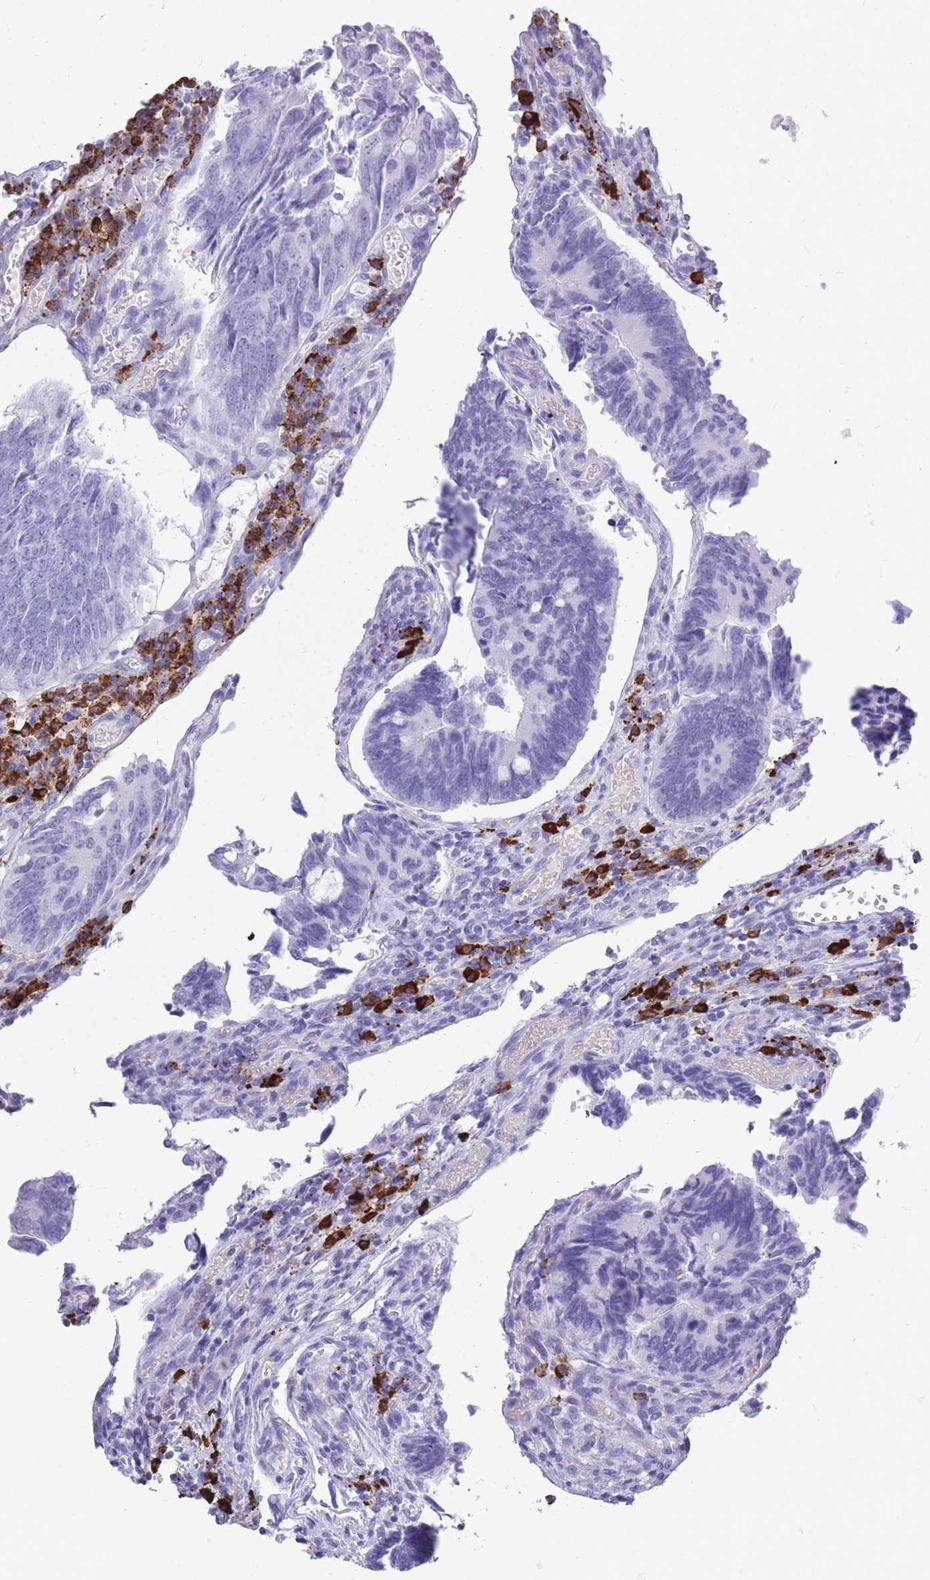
{"staining": {"intensity": "negative", "quantity": "none", "location": "none"}, "tissue": "colorectal cancer", "cell_type": "Tumor cells", "image_type": "cancer", "snomed": [{"axis": "morphology", "description": "Adenocarcinoma, NOS"}, {"axis": "topography", "description": "Colon"}], "caption": "DAB (3,3'-diaminobenzidine) immunohistochemical staining of colorectal cancer shows no significant positivity in tumor cells. The staining was performed using DAB to visualize the protein expression in brown, while the nuclei were stained in blue with hematoxylin (Magnification: 20x).", "gene": "ZFP62", "patient": {"sex": "male", "age": 87}}